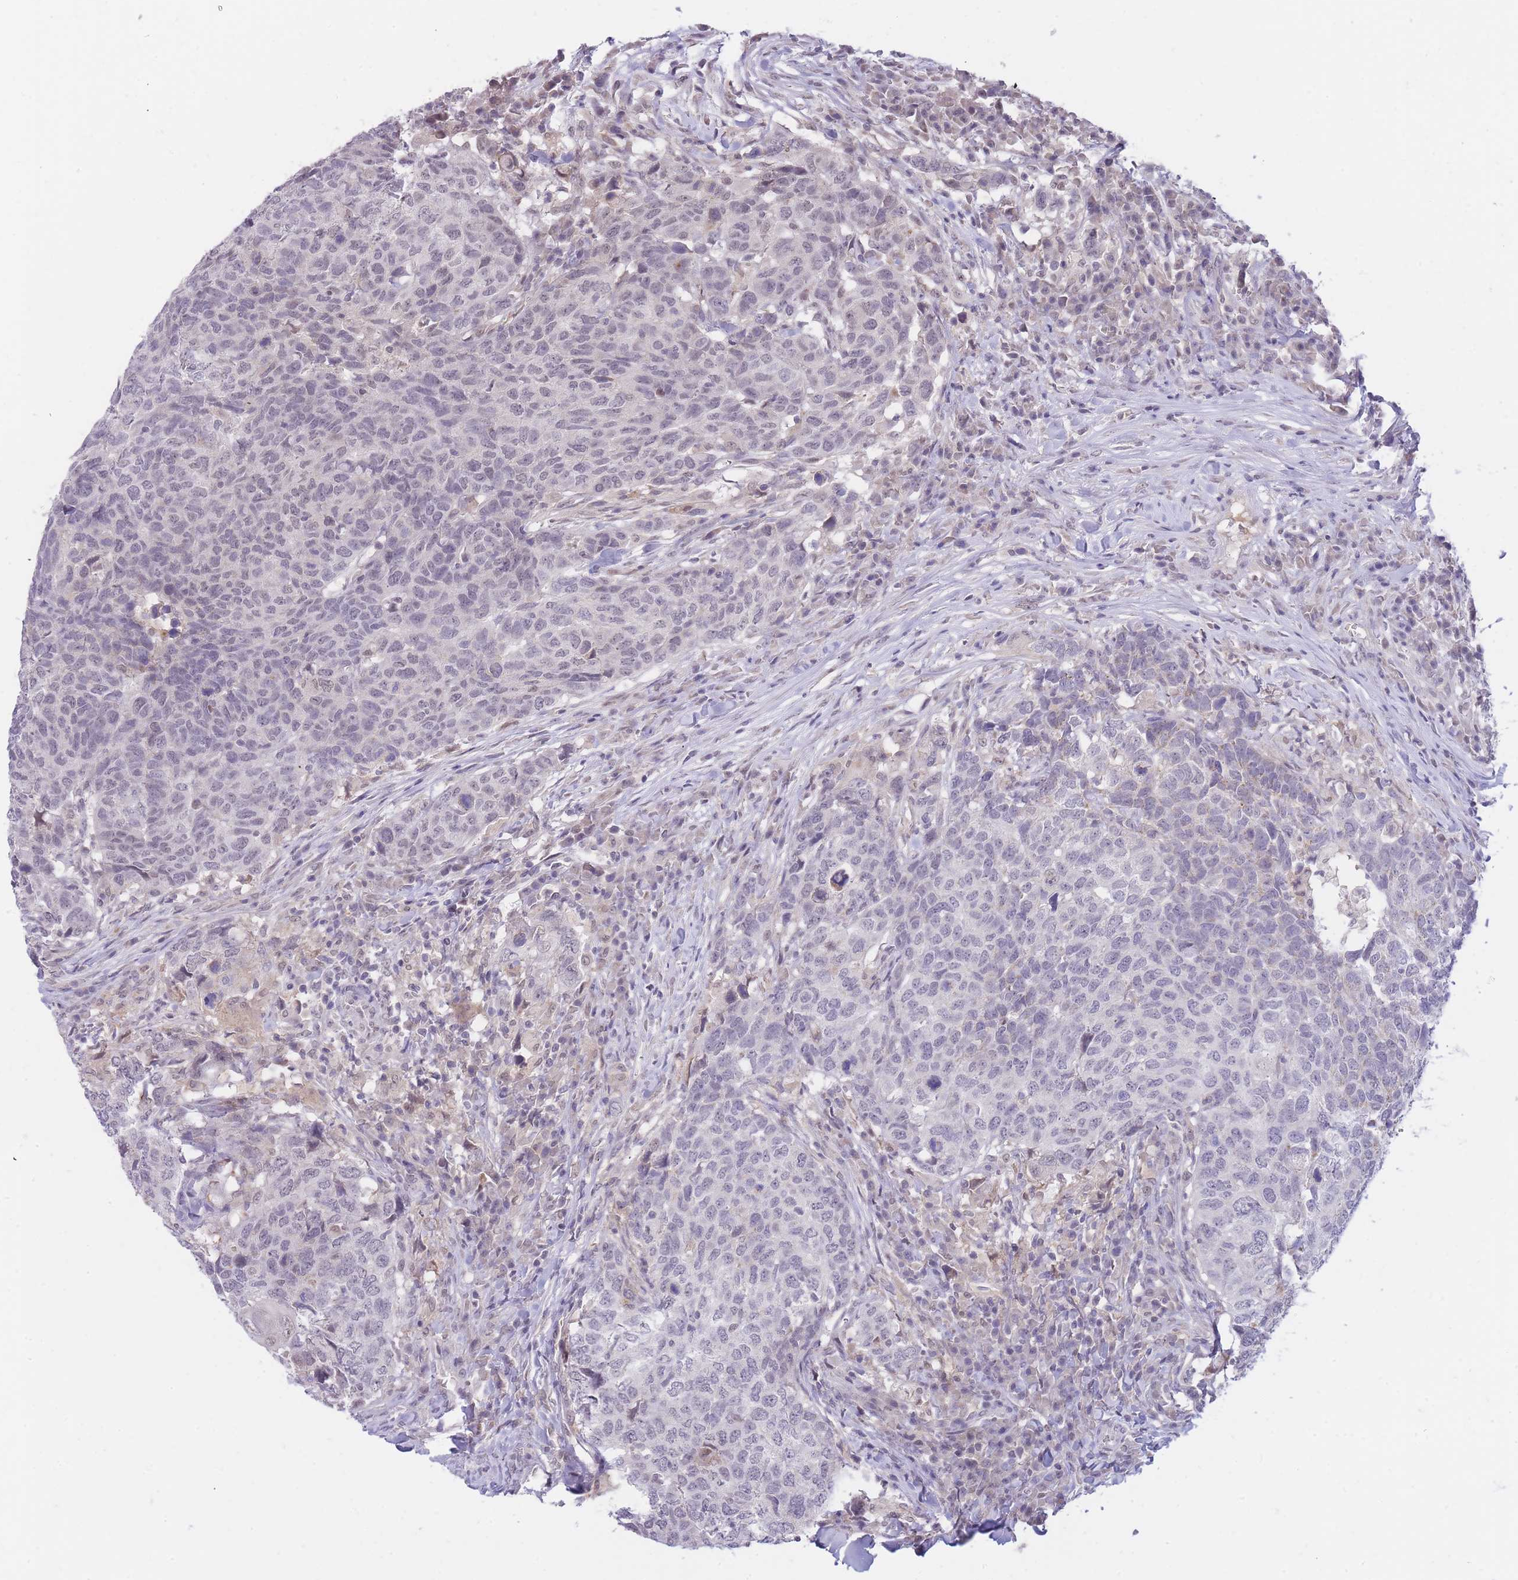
{"staining": {"intensity": "negative", "quantity": "none", "location": "none"}, "tissue": "head and neck cancer", "cell_type": "Tumor cells", "image_type": "cancer", "snomed": [{"axis": "morphology", "description": "Normal tissue, NOS"}, {"axis": "morphology", "description": "Squamous cell carcinoma, NOS"}, {"axis": "topography", "description": "Skeletal muscle"}, {"axis": "topography", "description": "Vascular tissue"}, {"axis": "topography", "description": "Peripheral nerve tissue"}, {"axis": "topography", "description": "Head-Neck"}], "caption": "The IHC photomicrograph has no significant positivity in tumor cells of head and neck cancer (squamous cell carcinoma) tissue.", "gene": "GOLGA6L25", "patient": {"sex": "male", "age": 66}}